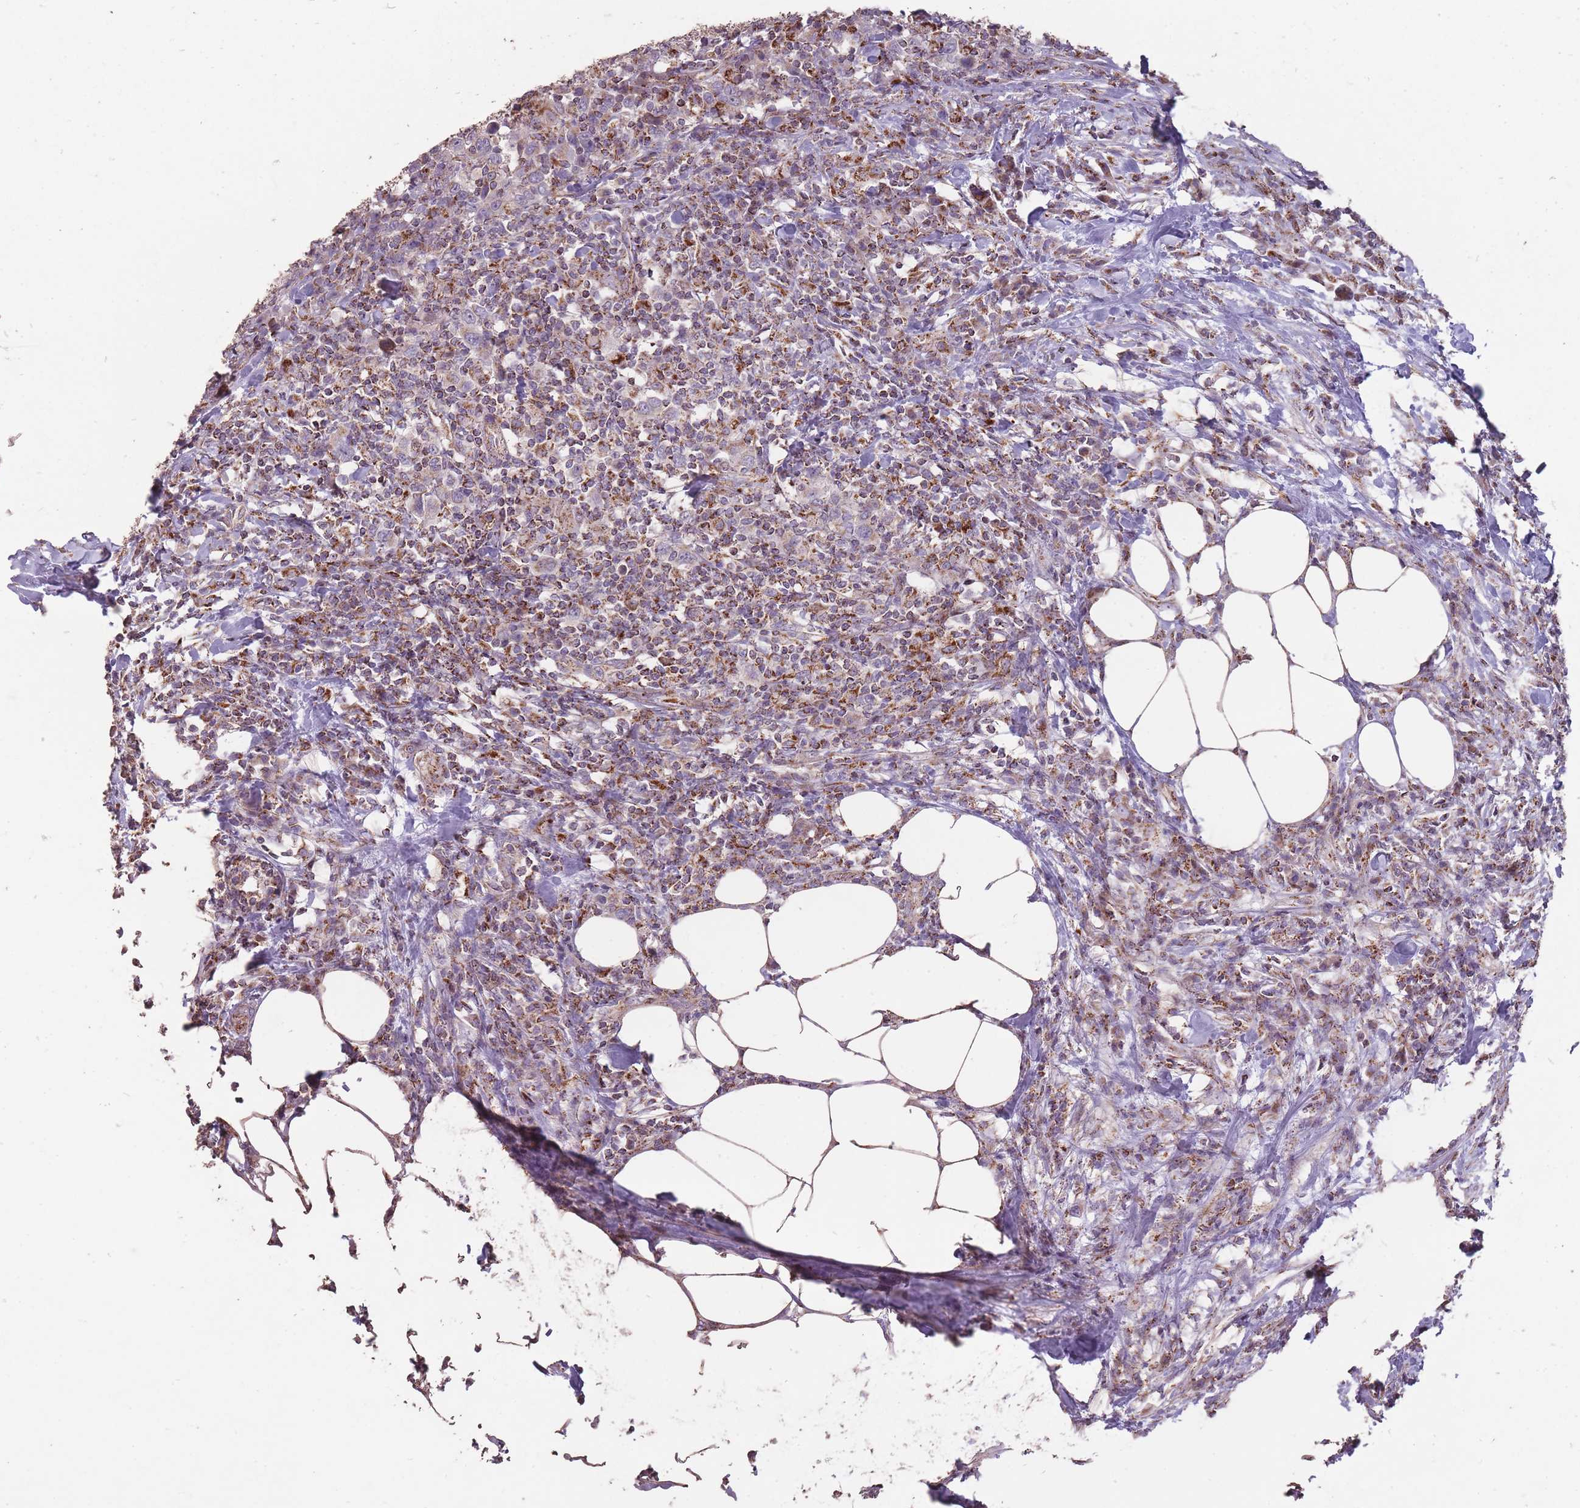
{"staining": {"intensity": "weak", "quantity": "<25%", "location": "cytoplasmic/membranous"}, "tissue": "urothelial cancer", "cell_type": "Tumor cells", "image_type": "cancer", "snomed": [{"axis": "morphology", "description": "Urothelial carcinoma, High grade"}, {"axis": "topography", "description": "Urinary bladder"}], "caption": "Immunohistochemistry of urothelial cancer exhibits no positivity in tumor cells. Nuclei are stained in blue.", "gene": "CNOT8", "patient": {"sex": "male", "age": 61}}